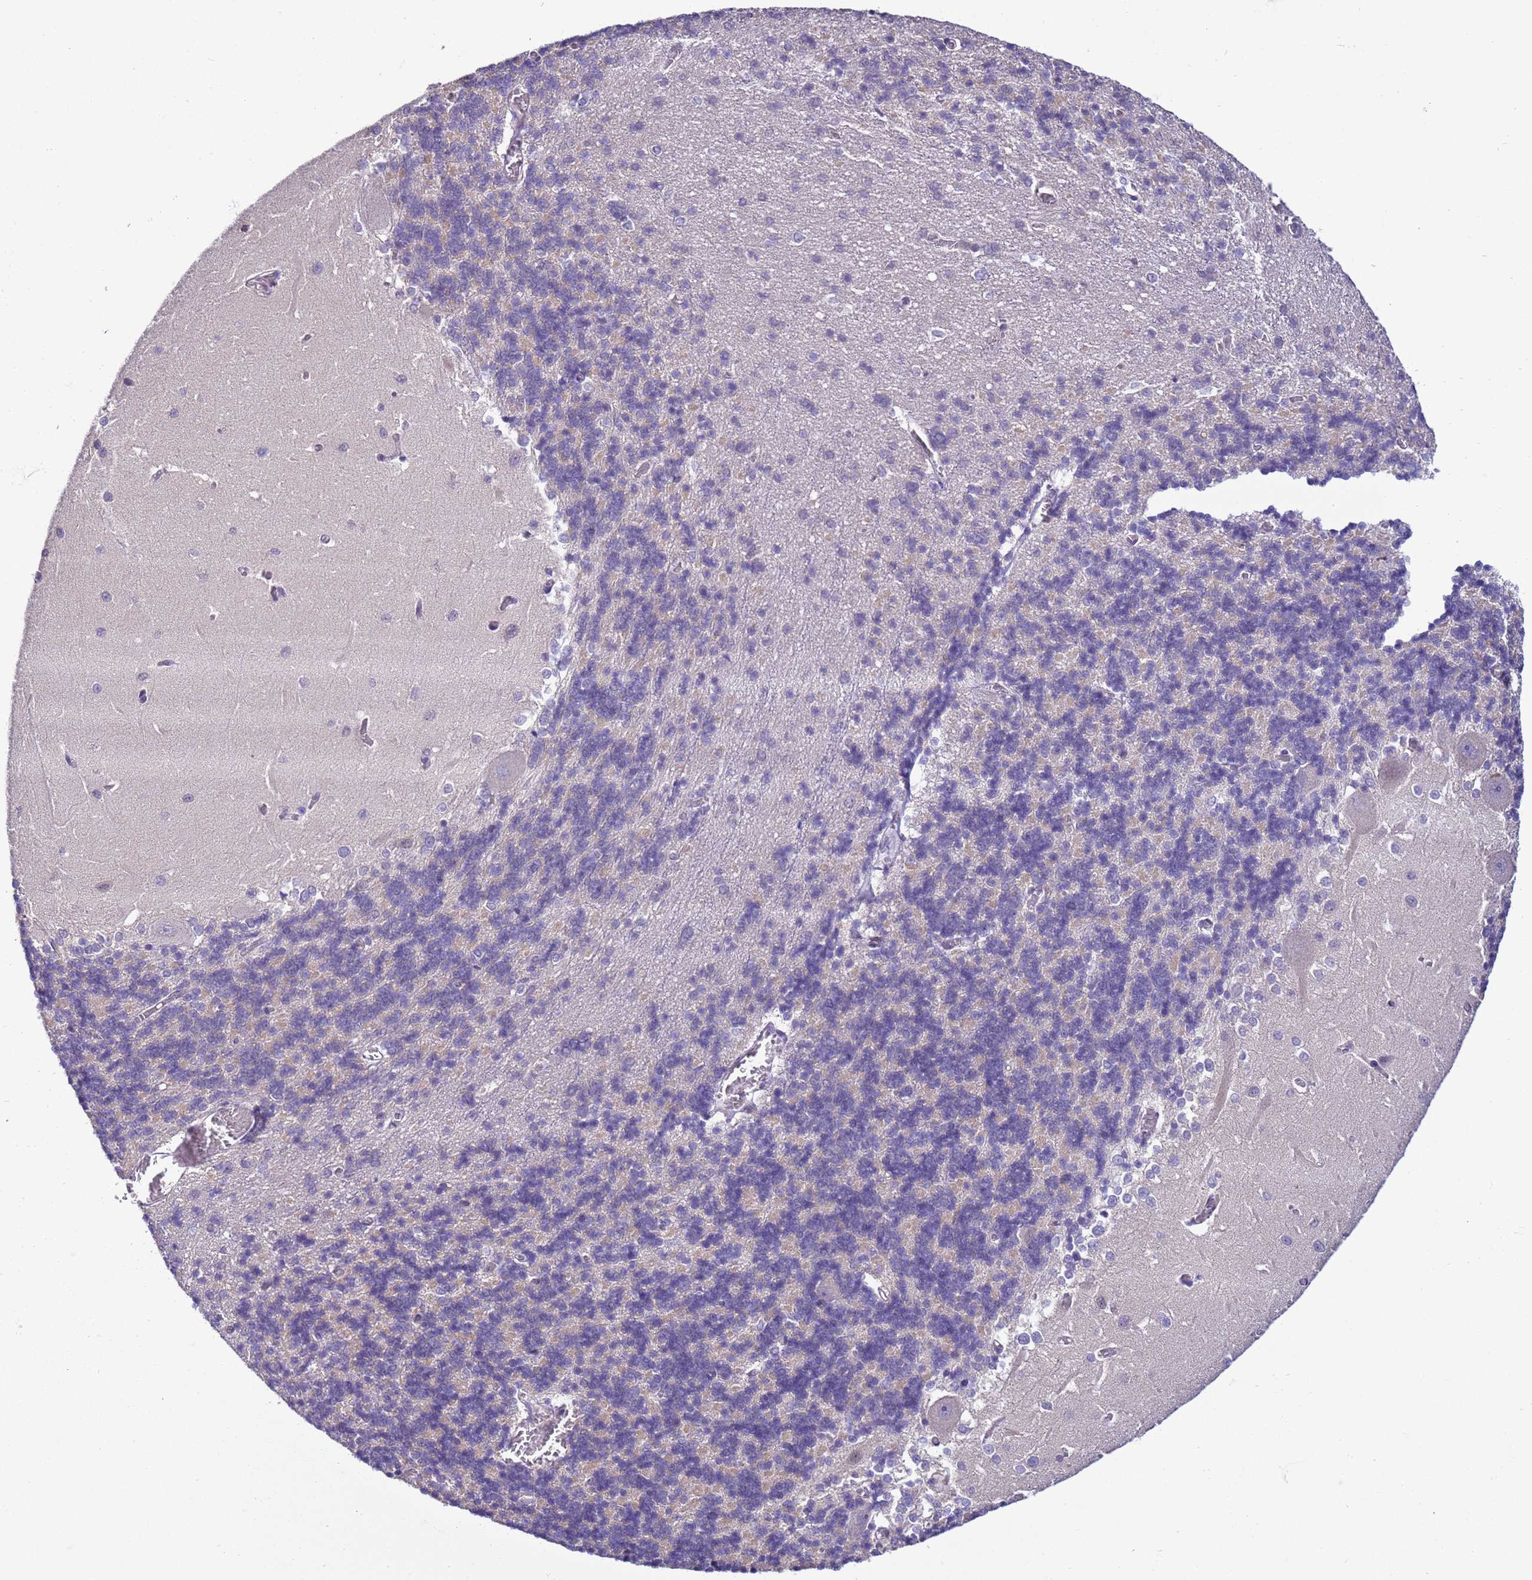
{"staining": {"intensity": "negative", "quantity": "none", "location": "none"}, "tissue": "cerebellum", "cell_type": "Cells in granular layer", "image_type": "normal", "snomed": [{"axis": "morphology", "description": "Normal tissue, NOS"}, {"axis": "topography", "description": "Cerebellum"}], "caption": "DAB (3,3'-diaminobenzidine) immunohistochemical staining of unremarkable cerebellum shows no significant staining in cells in granular layer. Brightfield microscopy of IHC stained with DAB (3,3'-diaminobenzidine) (brown) and hematoxylin (blue), captured at high magnification.", "gene": "DDI2", "patient": {"sex": "male", "age": 37}}